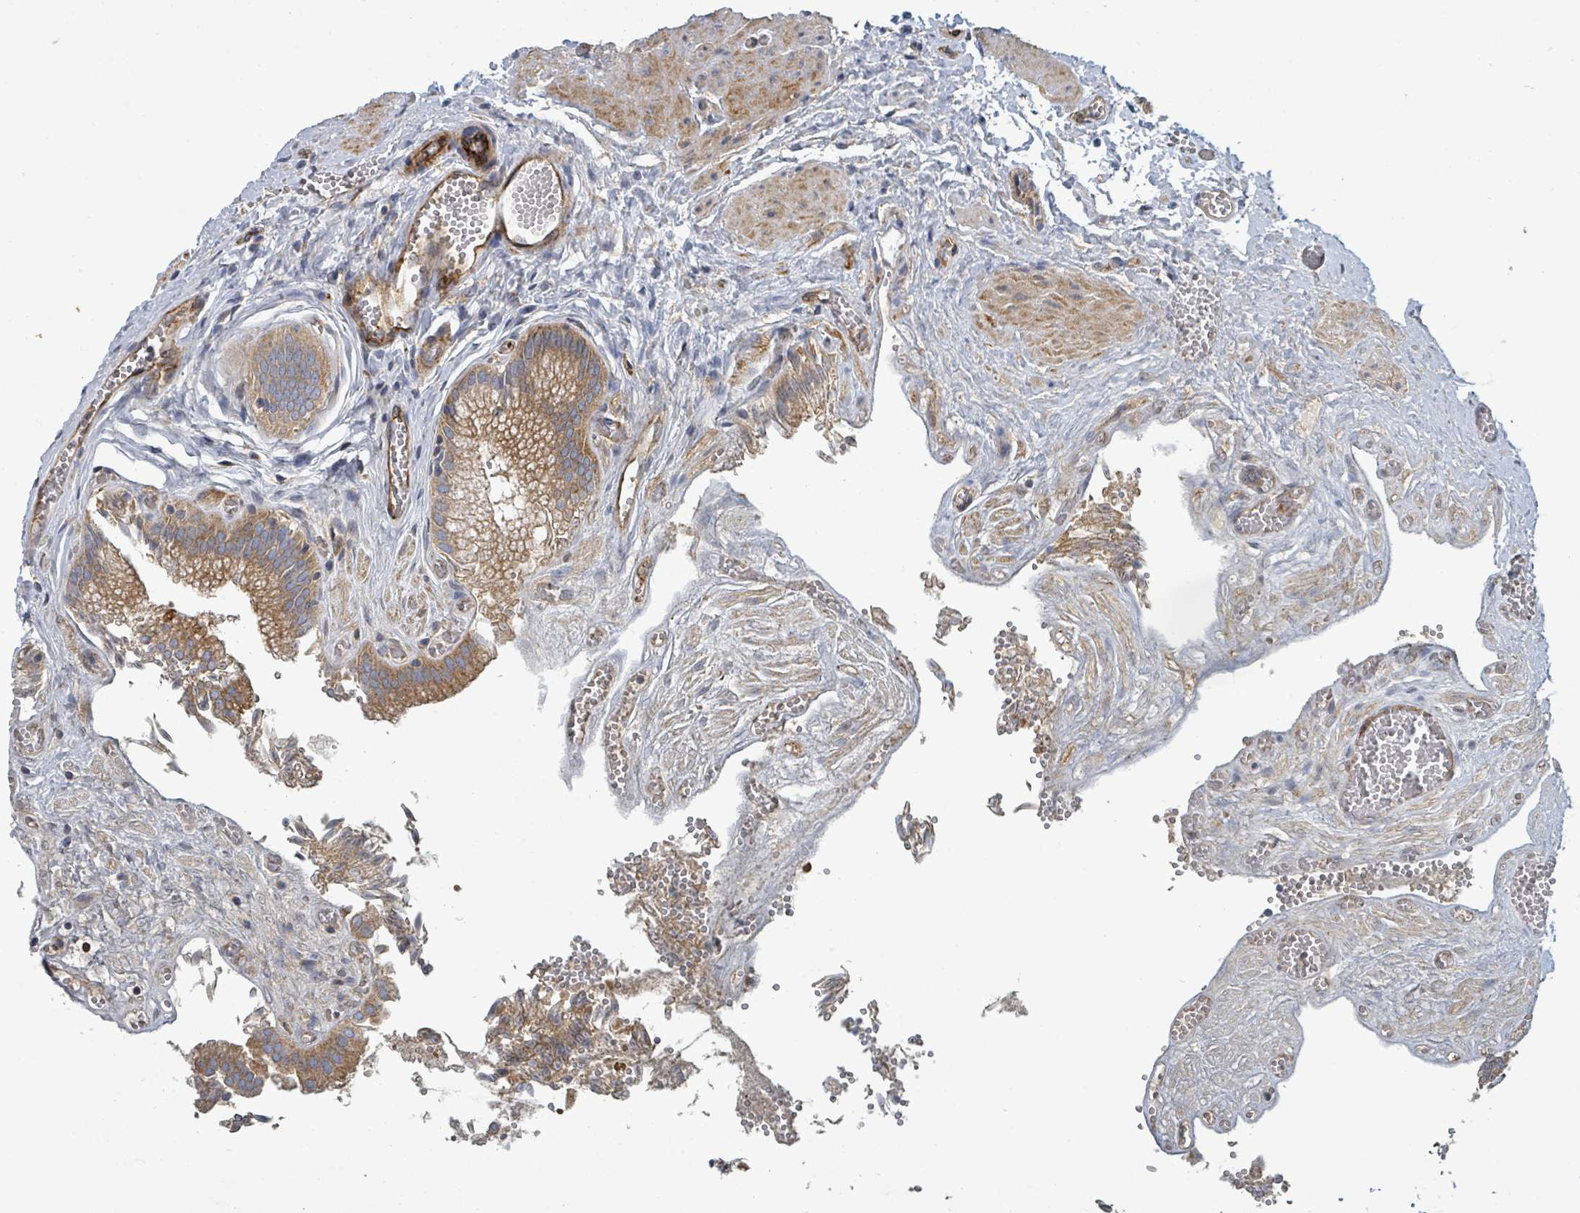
{"staining": {"intensity": "moderate", "quantity": ">75%", "location": "cytoplasmic/membranous"}, "tissue": "gallbladder", "cell_type": "Glandular cells", "image_type": "normal", "snomed": [{"axis": "morphology", "description": "Normal tissue, NOS"}, {"axis": "topography", "description": "Gallbladder"}, {"axis": "topography", "description": "Peripheral nerve tissue"}], "caption": "Glandular cells reveal moderate cytoplasmic/membranous staining in approximately >75% of cells in benign gallbladder.", "gene": "IFIT1", "patient": {"sex": "male", "age": 17}}